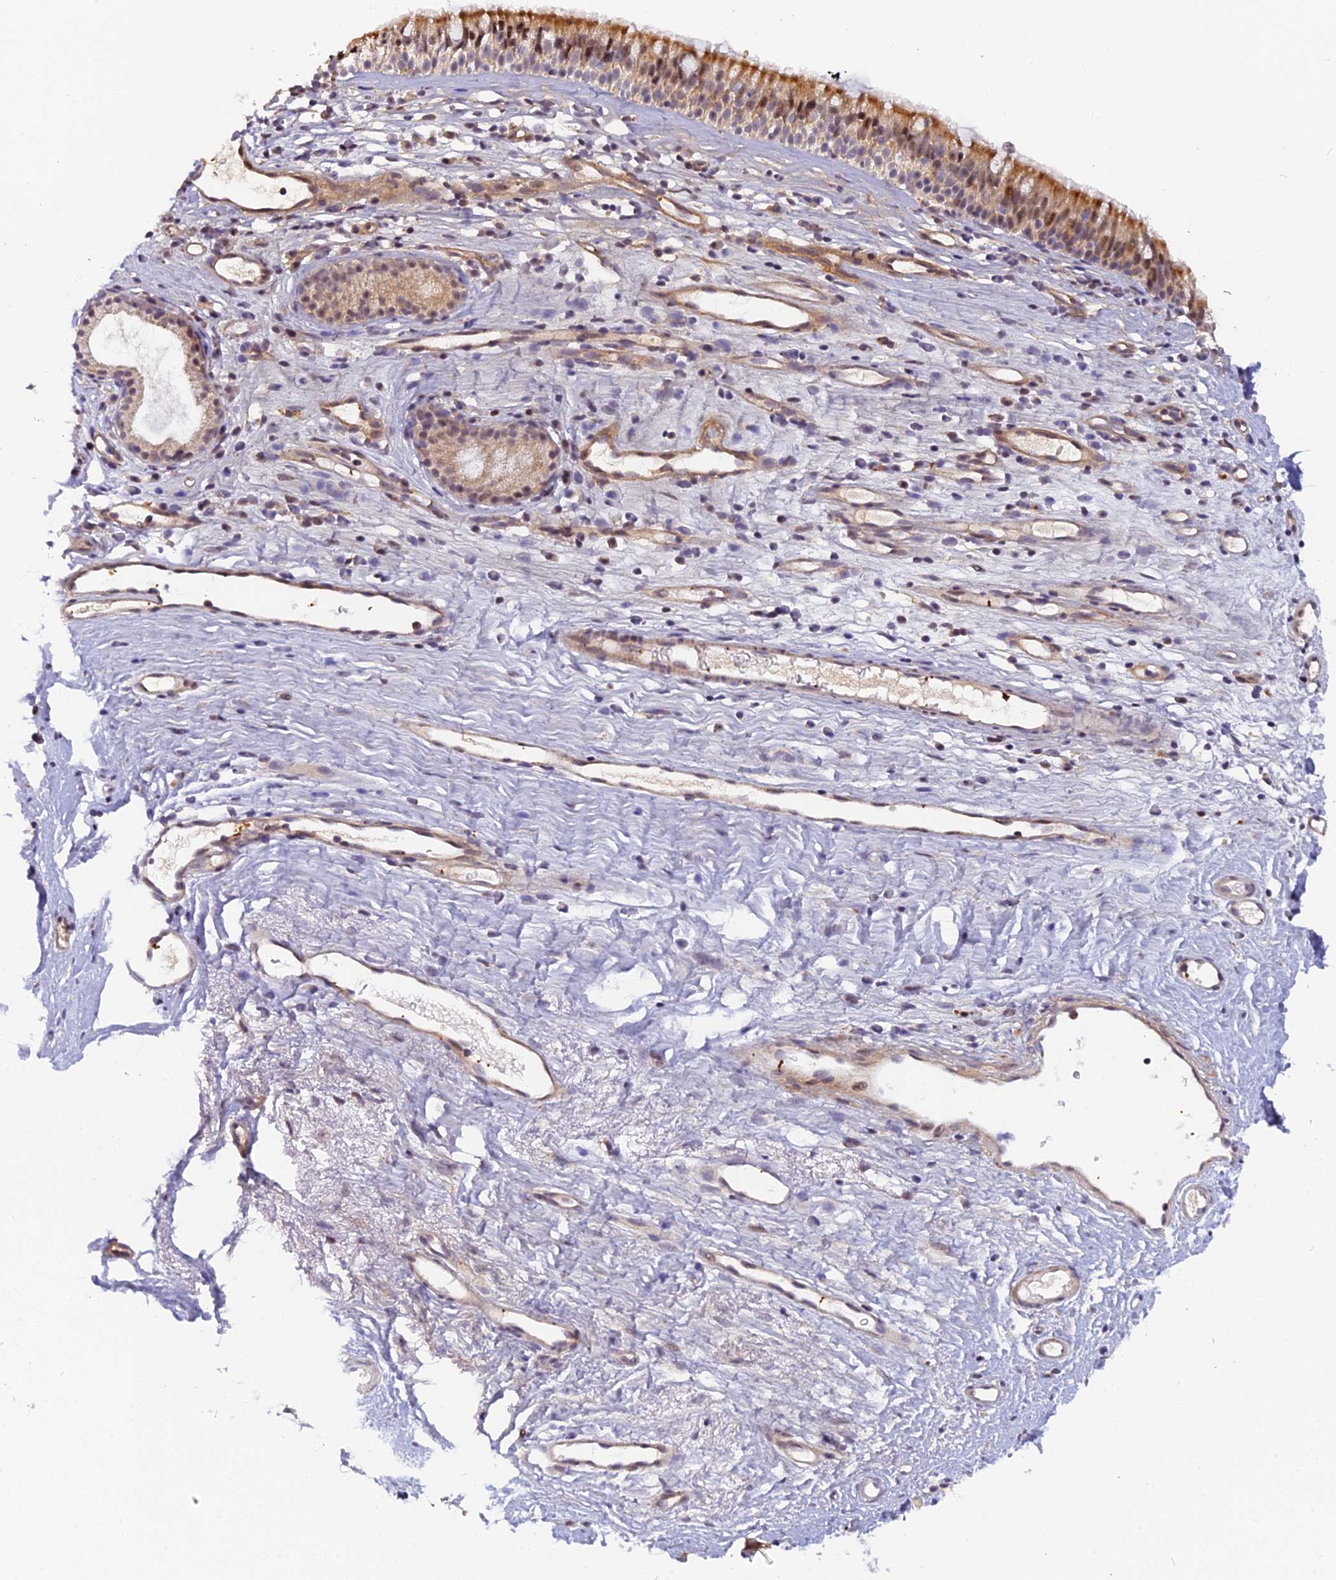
{"staining": {"intensity": "moderate", "quantity": "25%-75%", "location": "cytoplasmic/membranous"}, "tissue": "nasopharynx", "cell_type": "Respiratory epithelial cells", "image_type": "normal", "snomed": [{"axis": "morphology", "description": "Normal tissue, NOS"}, {"axis": "morphology", "description": "Inflammation, NOS"}, {"axis": "morphology", "description": "Malignant melanoma, Metastatic site"}, {"axis": "topography", "description": "Nasopharynx"}], "caption": "Immunohistochemistry histopathology image of normal nasopharynx stained for a protein (brown), which displays medium levels of moderate cytoplasmic/membranous staining in approximately 25%-75% of respiratory epithelial cells.", "gene": "CMC1", "patient": {"sex": "male", "age": 70}}